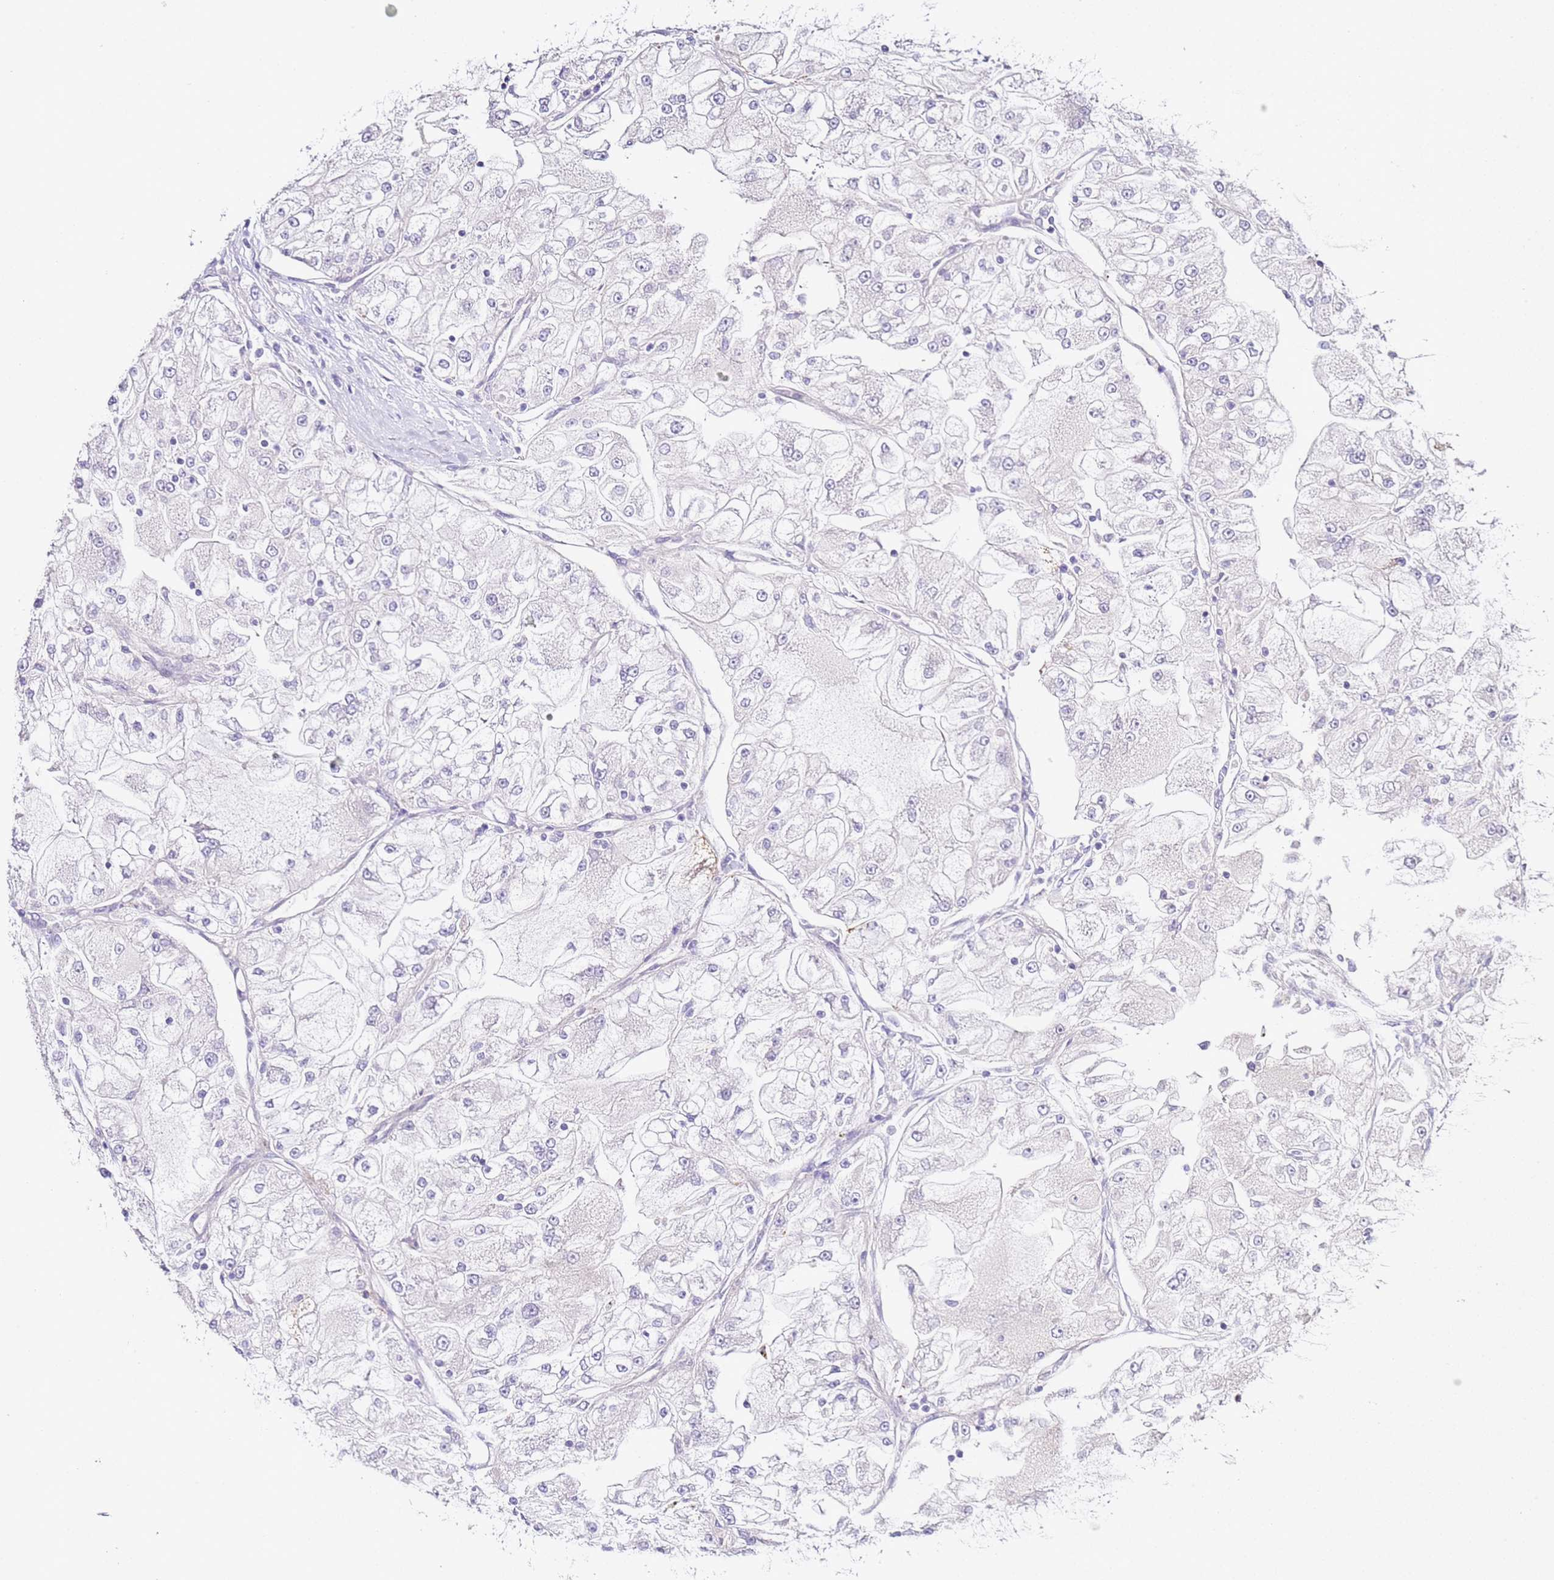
{"staining": {"intensity": "negative", "quantity": "none", "location": "none"}, "tissue": "renal cancer", "cell_type": "Tumor cells", "image_type": "cancer", "snomed": [{"axis": "morphology", "description": "Adenocarcinoma, NOS"}, {"axis": "topography", "description": "Kidney"}], "caption": "IHC histopathology image of renal cancer (adenocarcinoma) stained for a protein (brown), which displays no staining in tumor cells.", "gene": "PTBP2", "patient": {"sex": "female", "age": 72}}